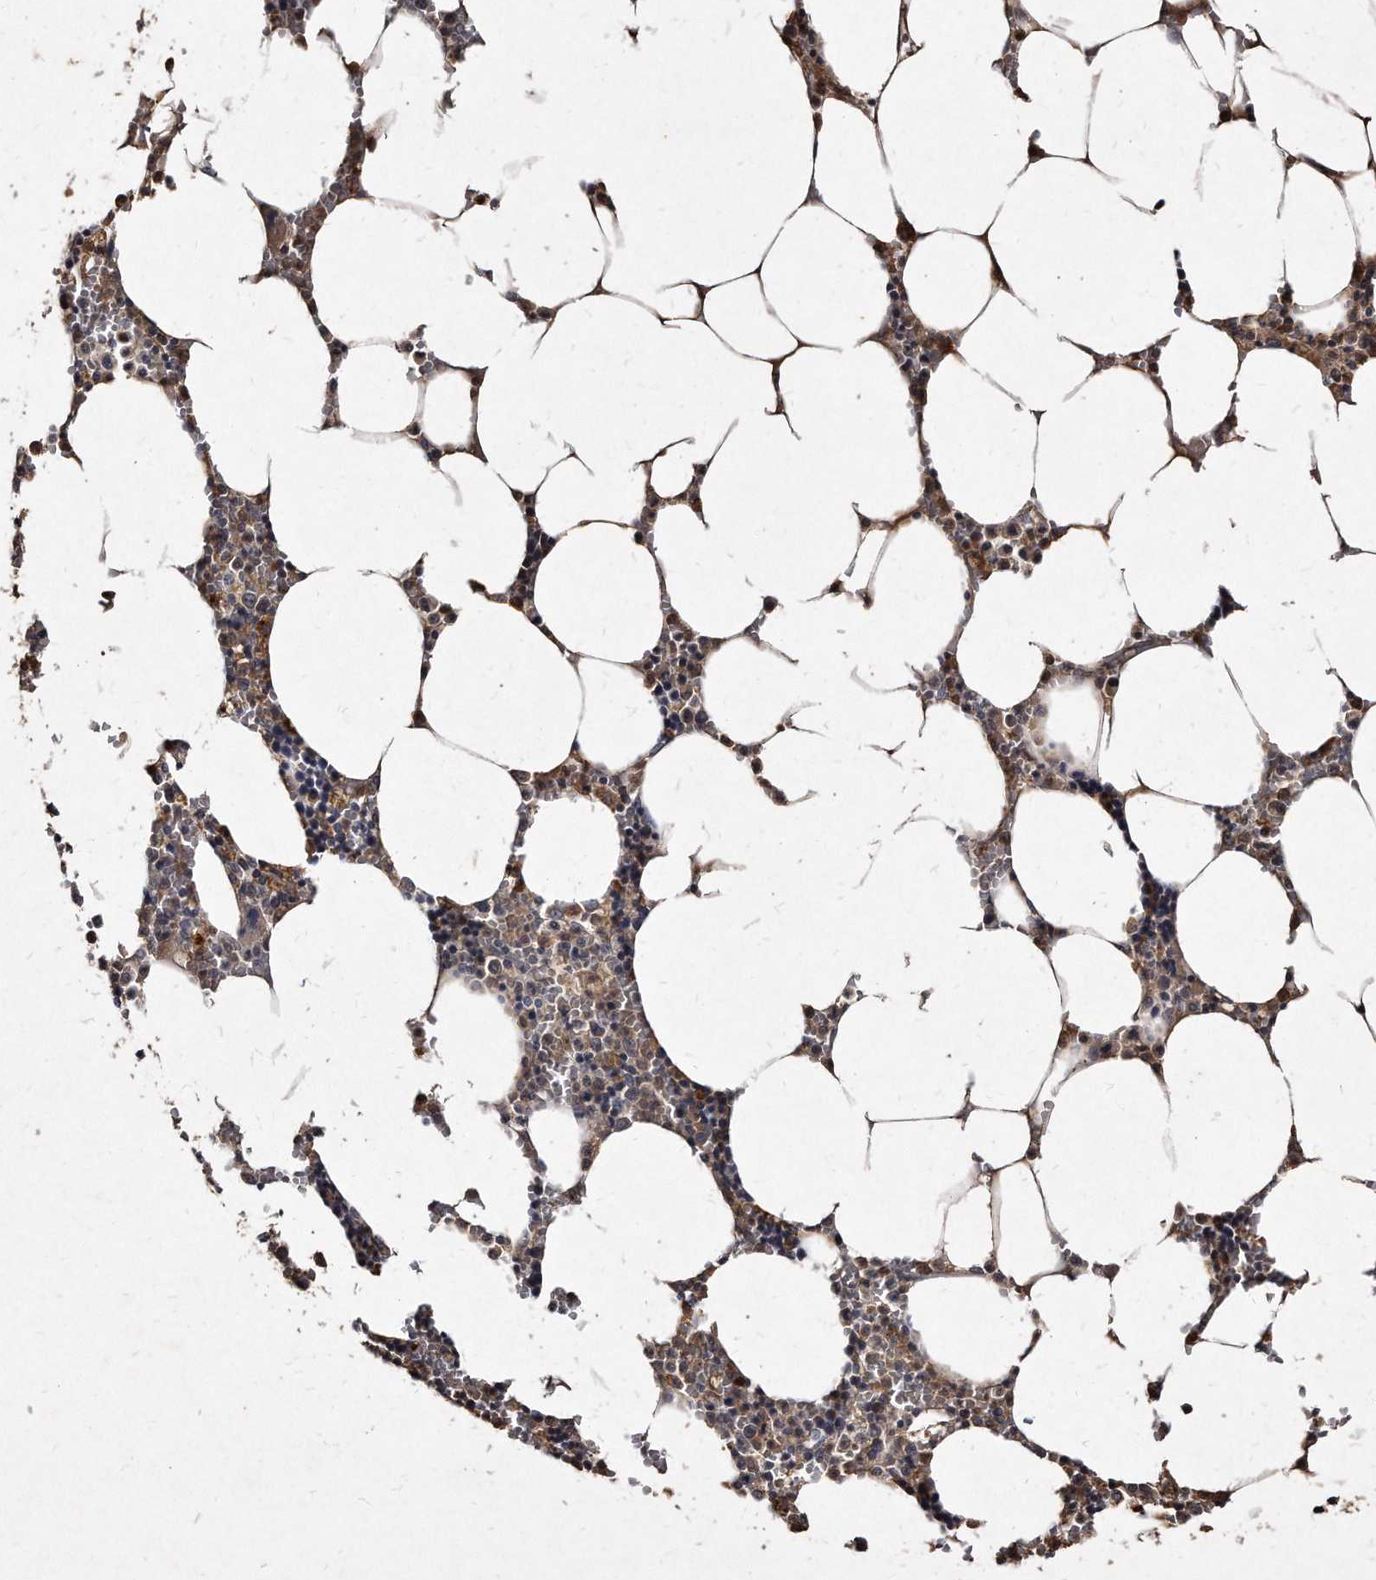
{"staining": {"intensity": "moderate", "quantity": "<25%", "location": "cytoplasmic/membranous"}, "tissue": "bone marrow", "cell_type": "Hematopoietic cells", "image_type": "normal", "snomed": [{"axis": "morphology", "description": "Normal tissue, NOS"}, {"axis": "topography", "description": "Bone marrow"}], "caption": "Protein staining by IHC shows moderate cytoplasmic/membranous positivity in about <25% of hematopoietic cells in benign bone marrow. Nuclei are stained in blue.", "gene": "KLHDC3", "patient": {"sex": "male", "age": 70}}